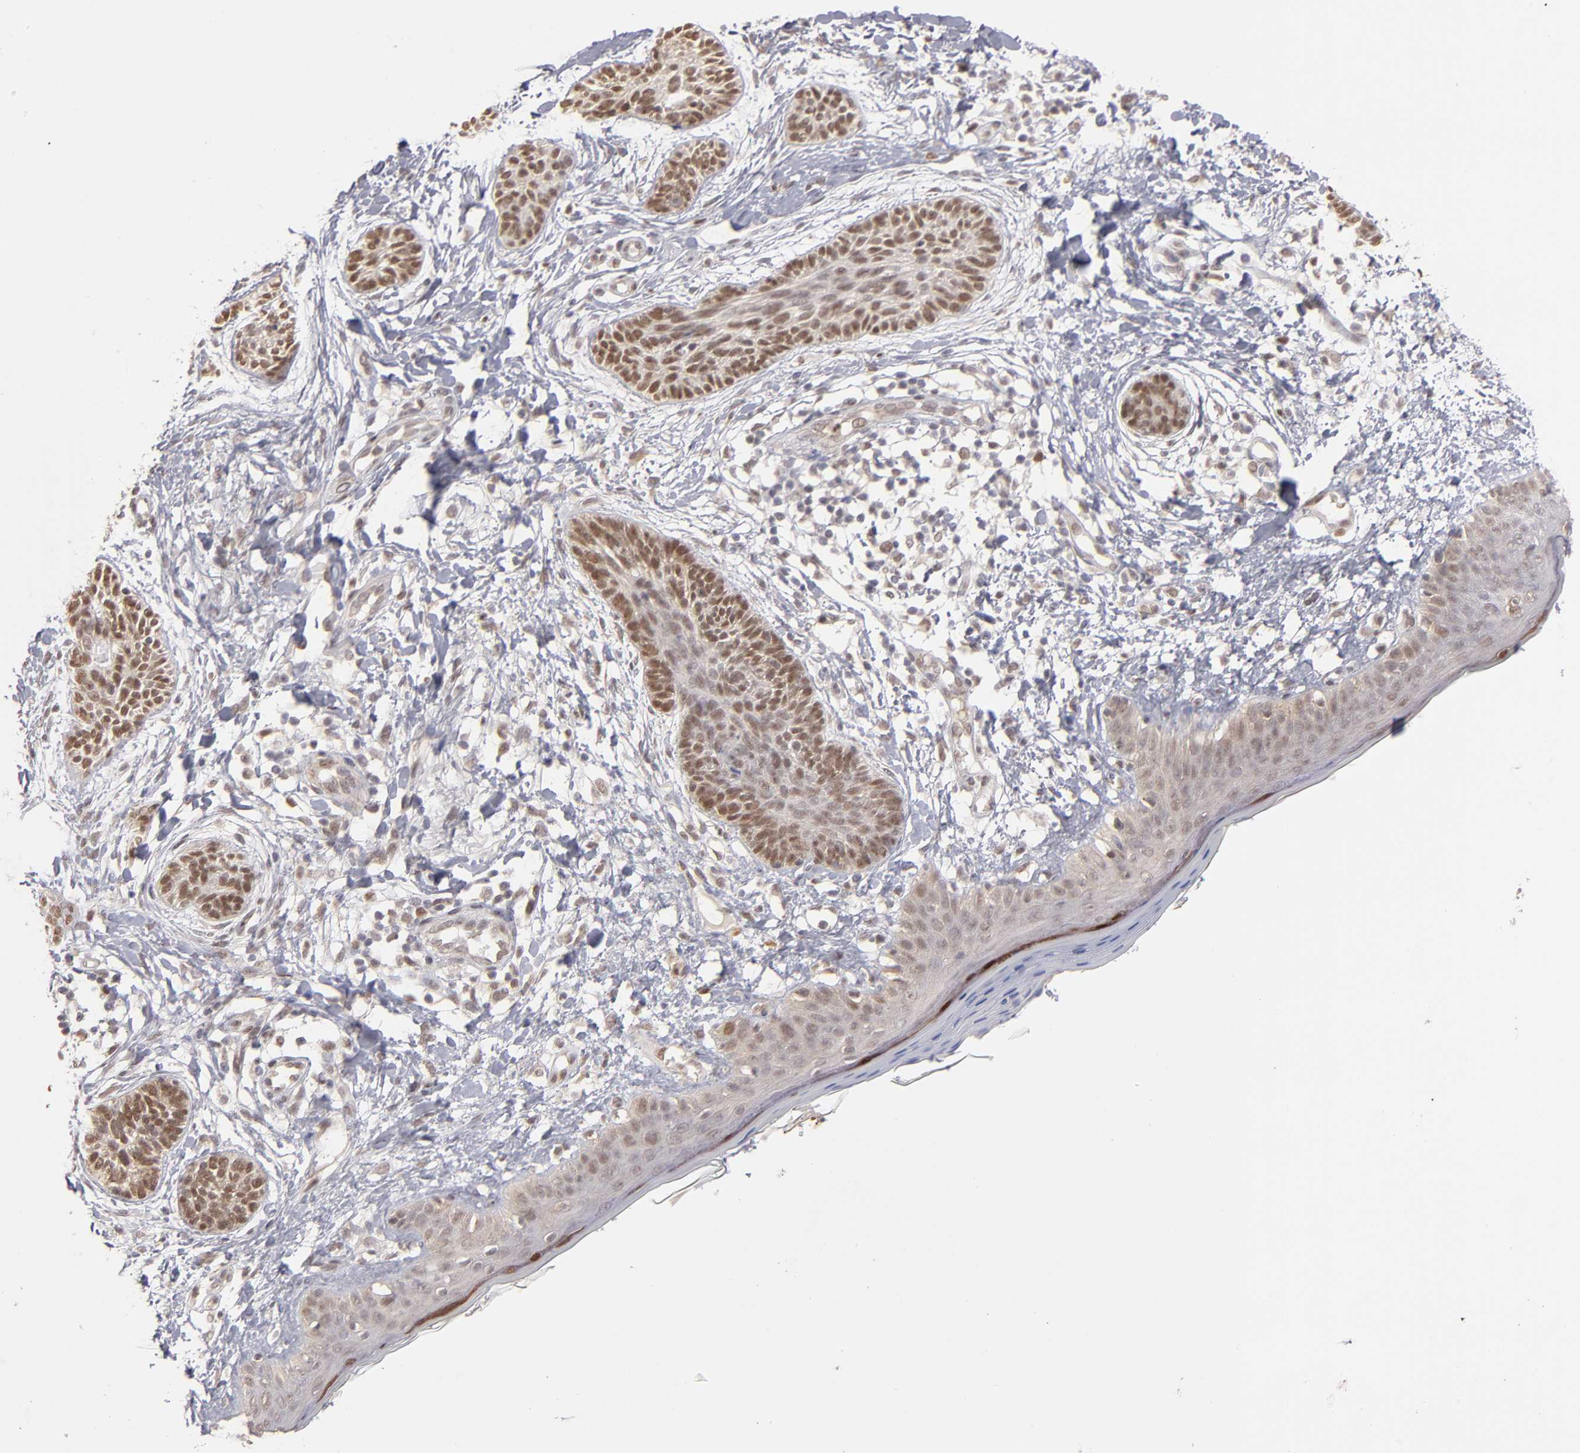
{"staining": {"intensity": "moderate", "quantity": ">75%", "location": "nuclear"}, "tissue": "skin cancer", "cell_type": "Tumor cells", "image_type": "cancer", "snomed": [{"axis": "morphology", "description": "Normal tissue, NOS"}, {"axis": "morphology", "description": "Basal cell carcinoma"}, {"axis": "topography", "description": "Skin"}], "caption": "Human skin cancer stained with a protein marker shows moderate staining in tumor cells.", "gene": "NFE2", "patient": {"sex": "male", "age": 63}}